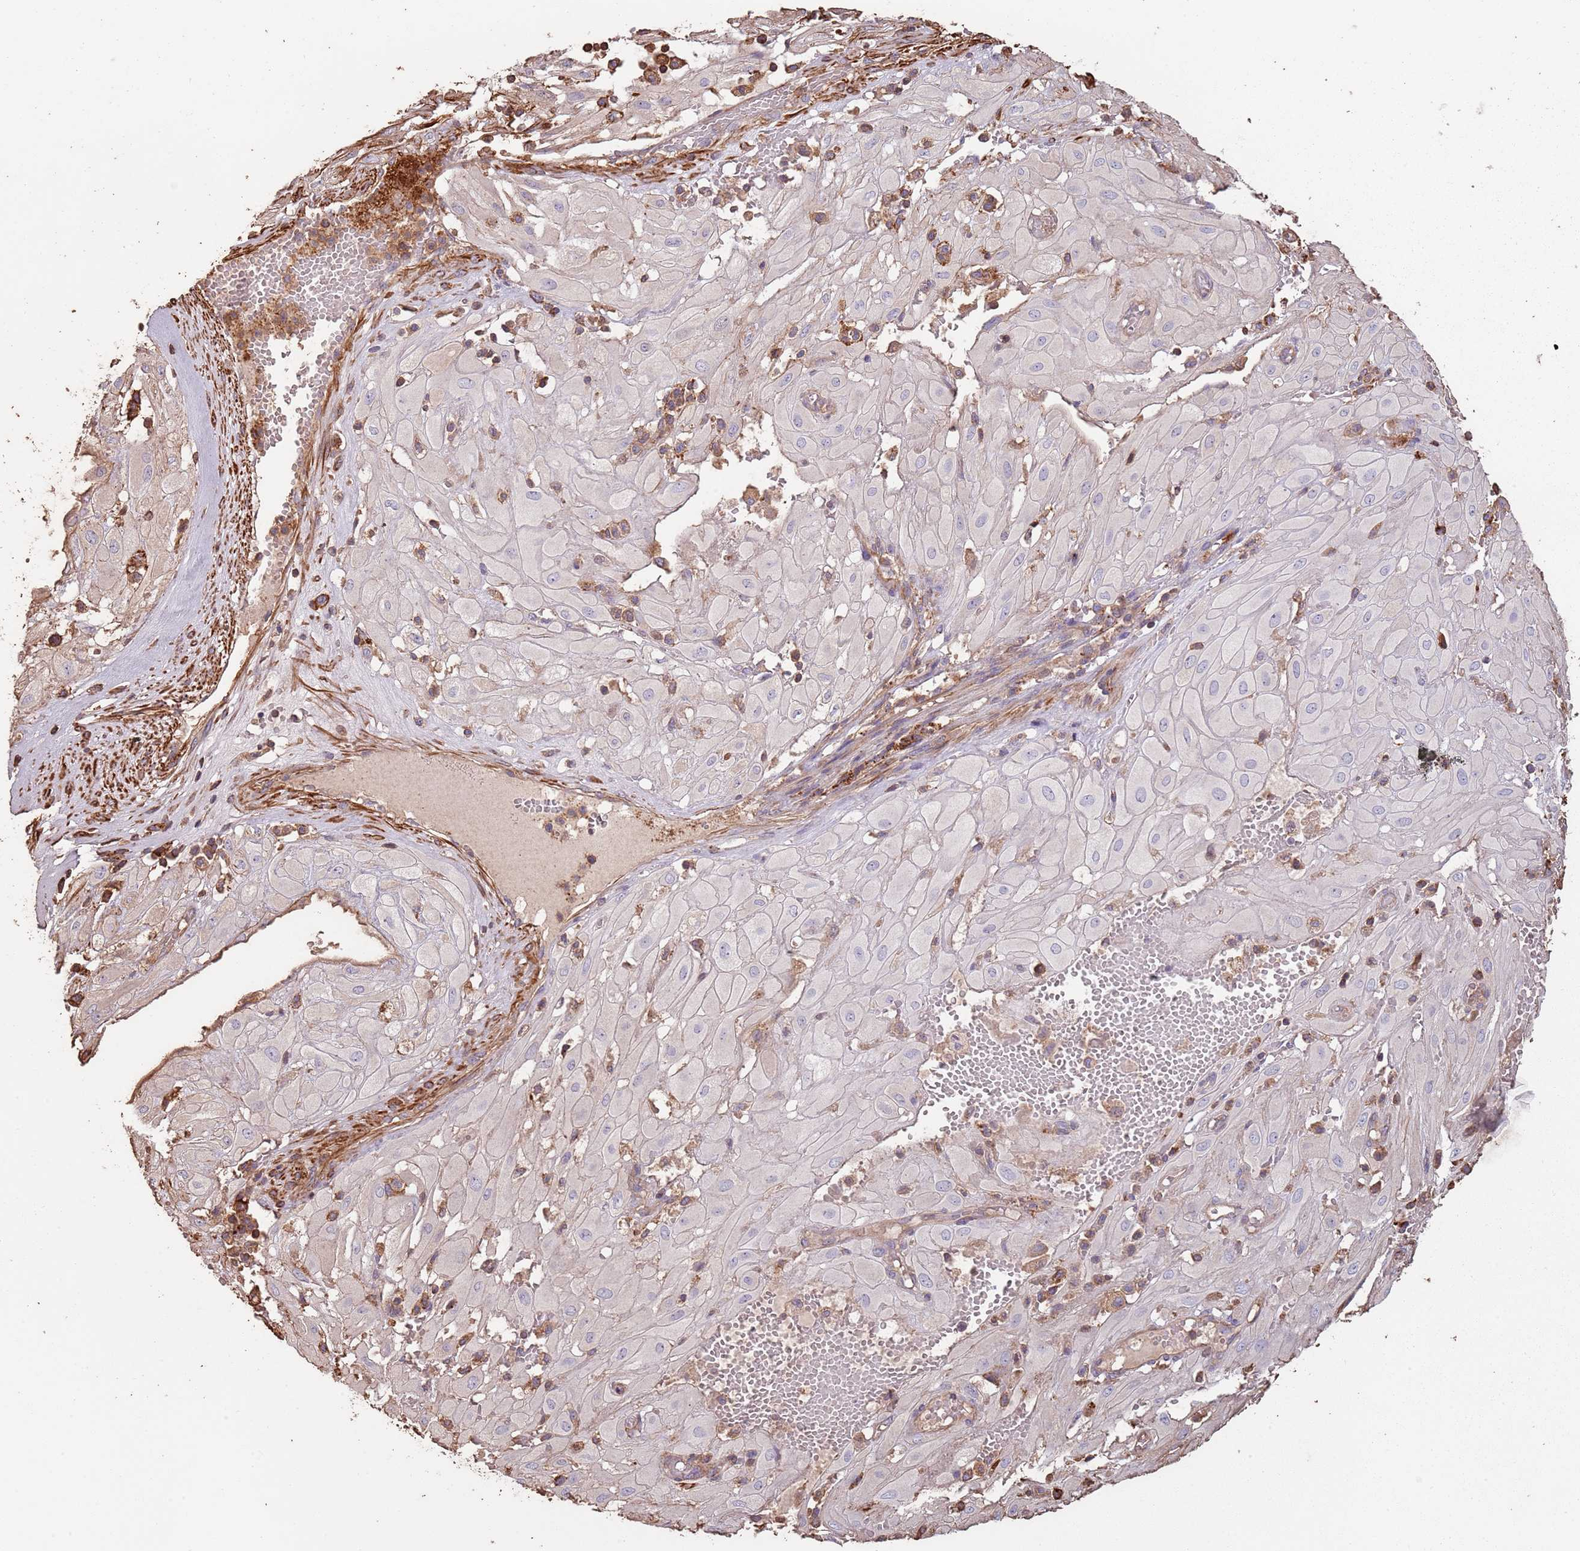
{"staining": {"intensity": "negative", "quantity": "none", "location": "none"}, "tissue": "cervical cancer", "cell_type": "Tumor cells", "image_type": "cancer", "snomed": [{"axis": "morphology", "description": "Squamous cell carcinoma, NOS"}, {"axis": "topography", "description": "Cervix"}], "caption": "Cervical cancer was stained to show a protein in brown. There is no significant expression in tumor cells.", "gene": "FECH", "patient": {"sex": "female", "age": 36}}